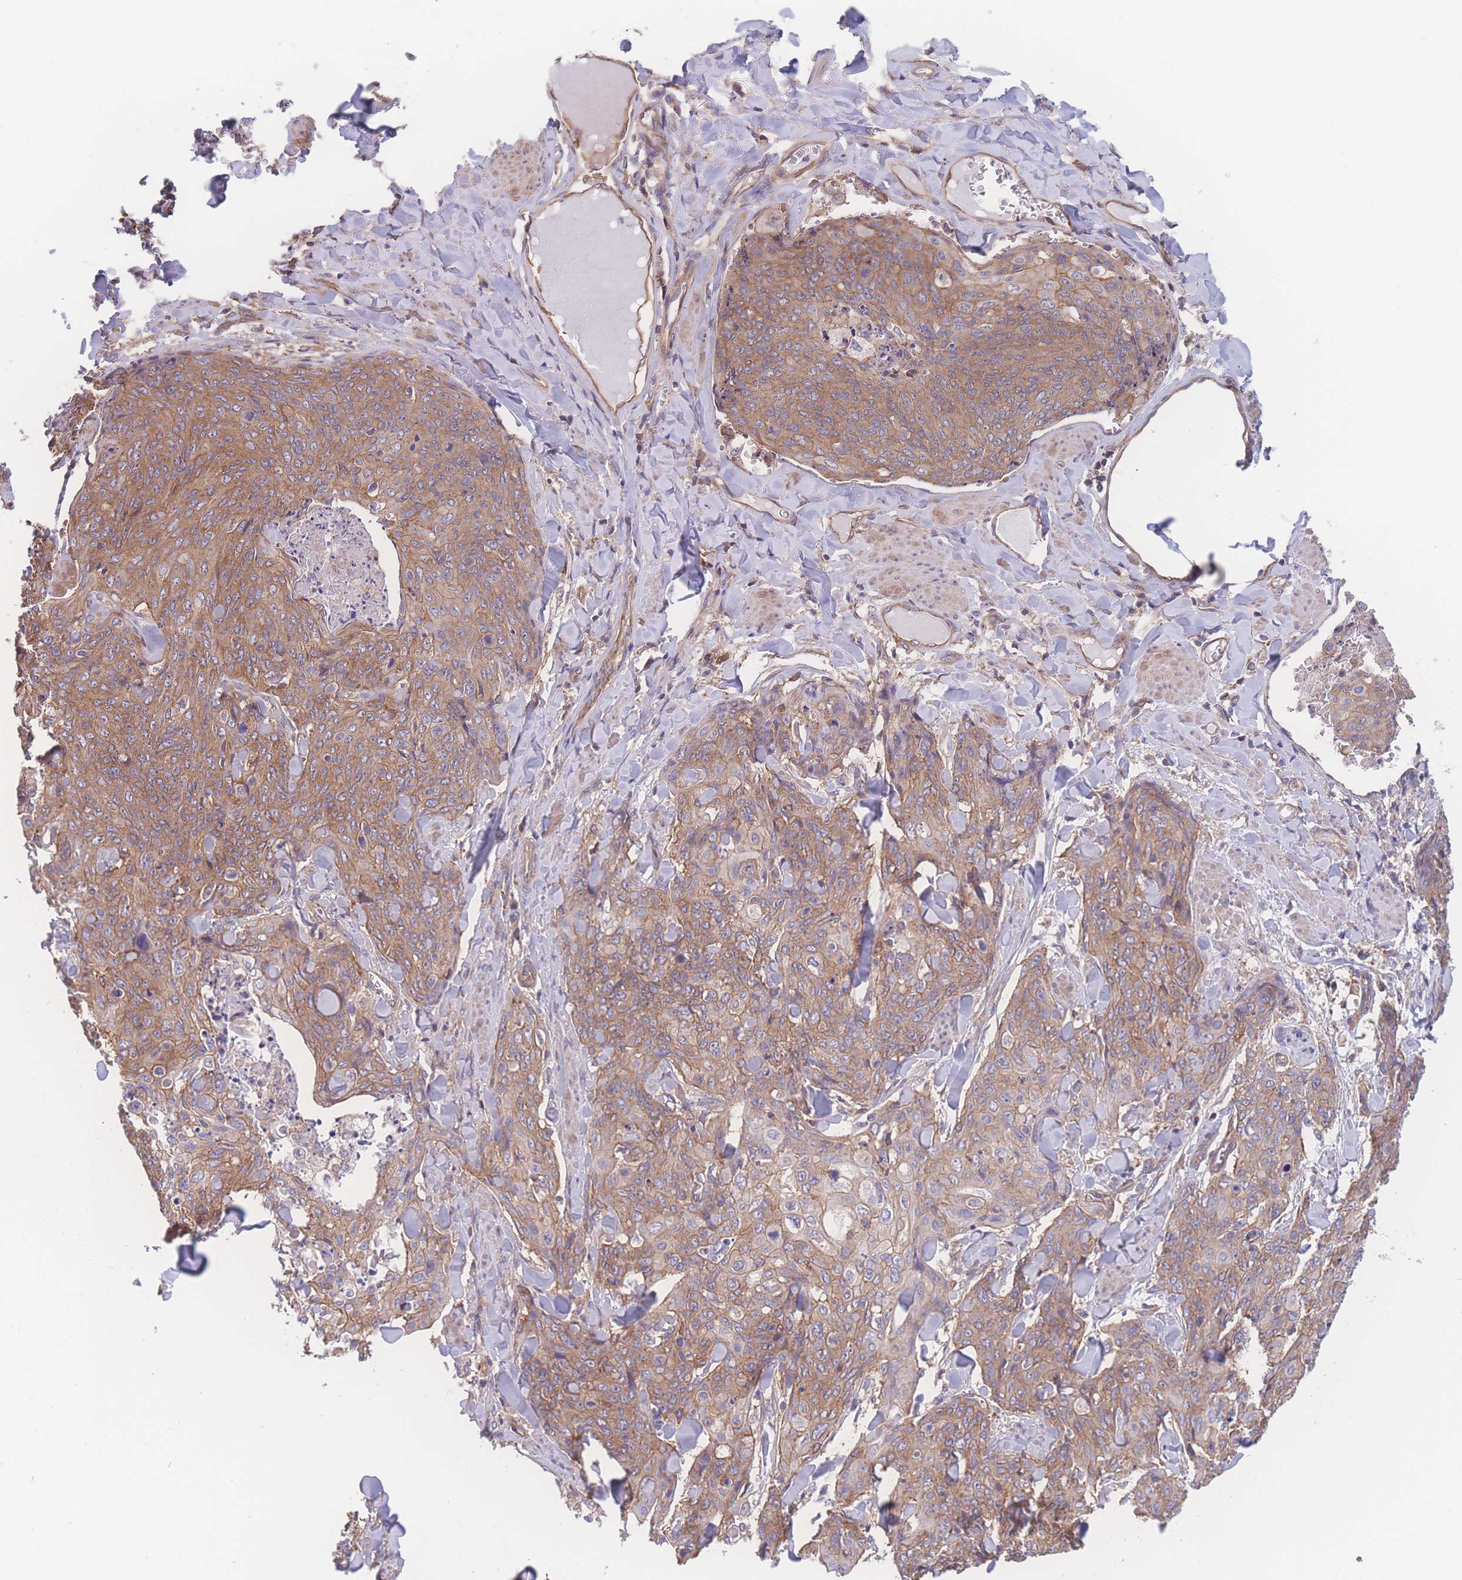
{"staining": {"intensity": "moderate", "quantity": ">75%", "location": "cytoplasmic/membranous"}, "tissue": "skin cancer", "cell_type": "Tumor cells", "image_type": "cancer", "snomed": [{"axis": "morphology", "description": "Squamous cell carcinoma, NOS"}, {"axis": "topography", "description": "Skin"}, {"axis": "topography", "description": "Vulva"}], "caption": "Immunohistochemical staining of skin squamous cell carcinoma shows moderate cytoplasmic/membranous protein staining in approximately >75% of tumor cells. The staining was performed using DAB to visualize the protein expression in brown, while the nuclei were stained in blue with hematoxylin (Magnification: 20x).", "gene": "CFAP97", "patient": {"sex": "female", "age": 85}}